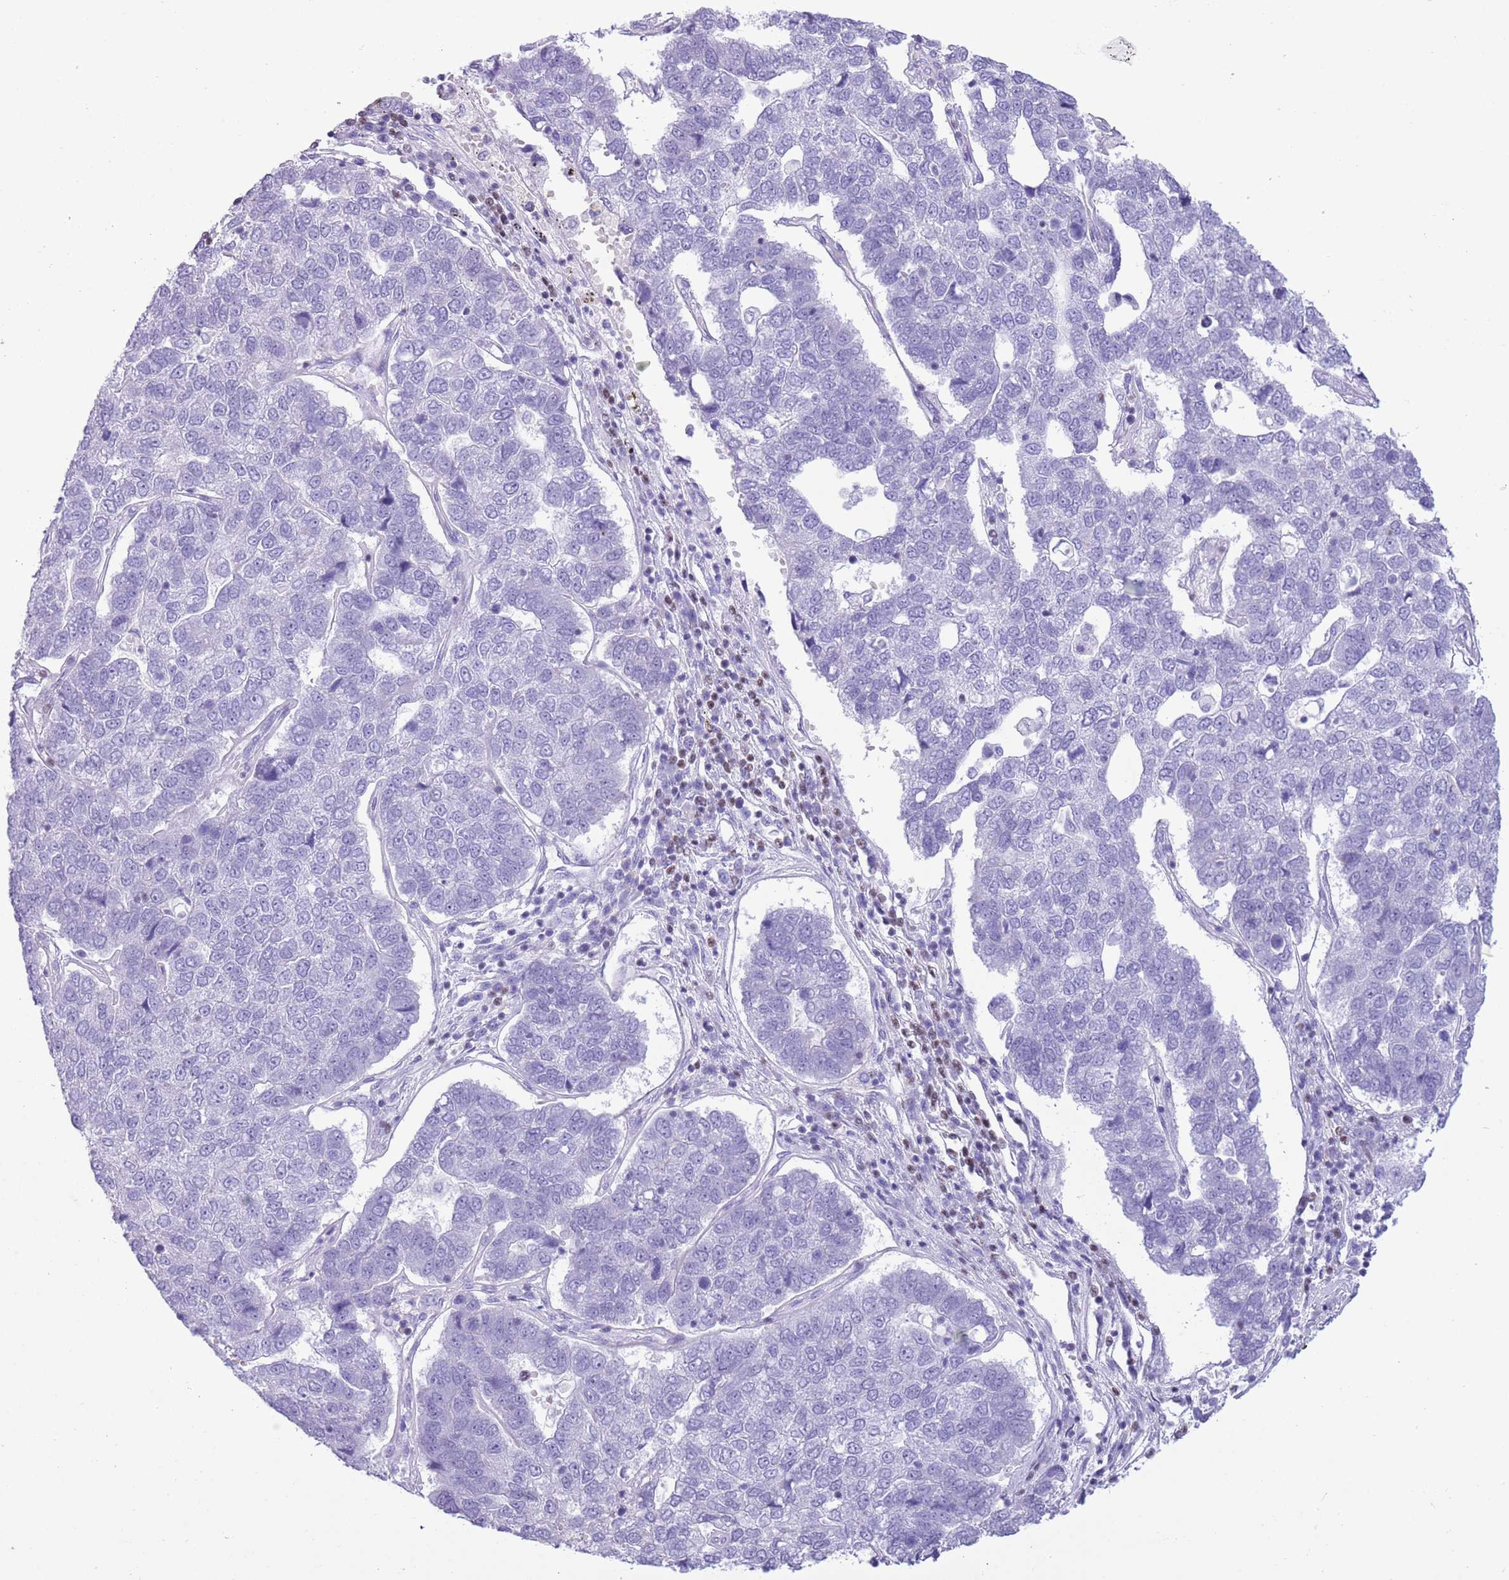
{"staining": {"intensity": "negative", "quantity": "none", "location": "none"}, "tissue": "pancreatic cancer", "cell_type": "Tumor cells", "image_type": "cancer", "snomed": [{"axis": "morphology", "description": "Adenocarcinoma, NOS"}, {"axis": "topography", "description": "Pancreas"}], "caption": "DAB immunohistochemical staining of pancreatic cancer demonstrates no significant expression in tumor cells.", "gene": "BCL11B", "patient": {"sex": "female", "age": 61}}